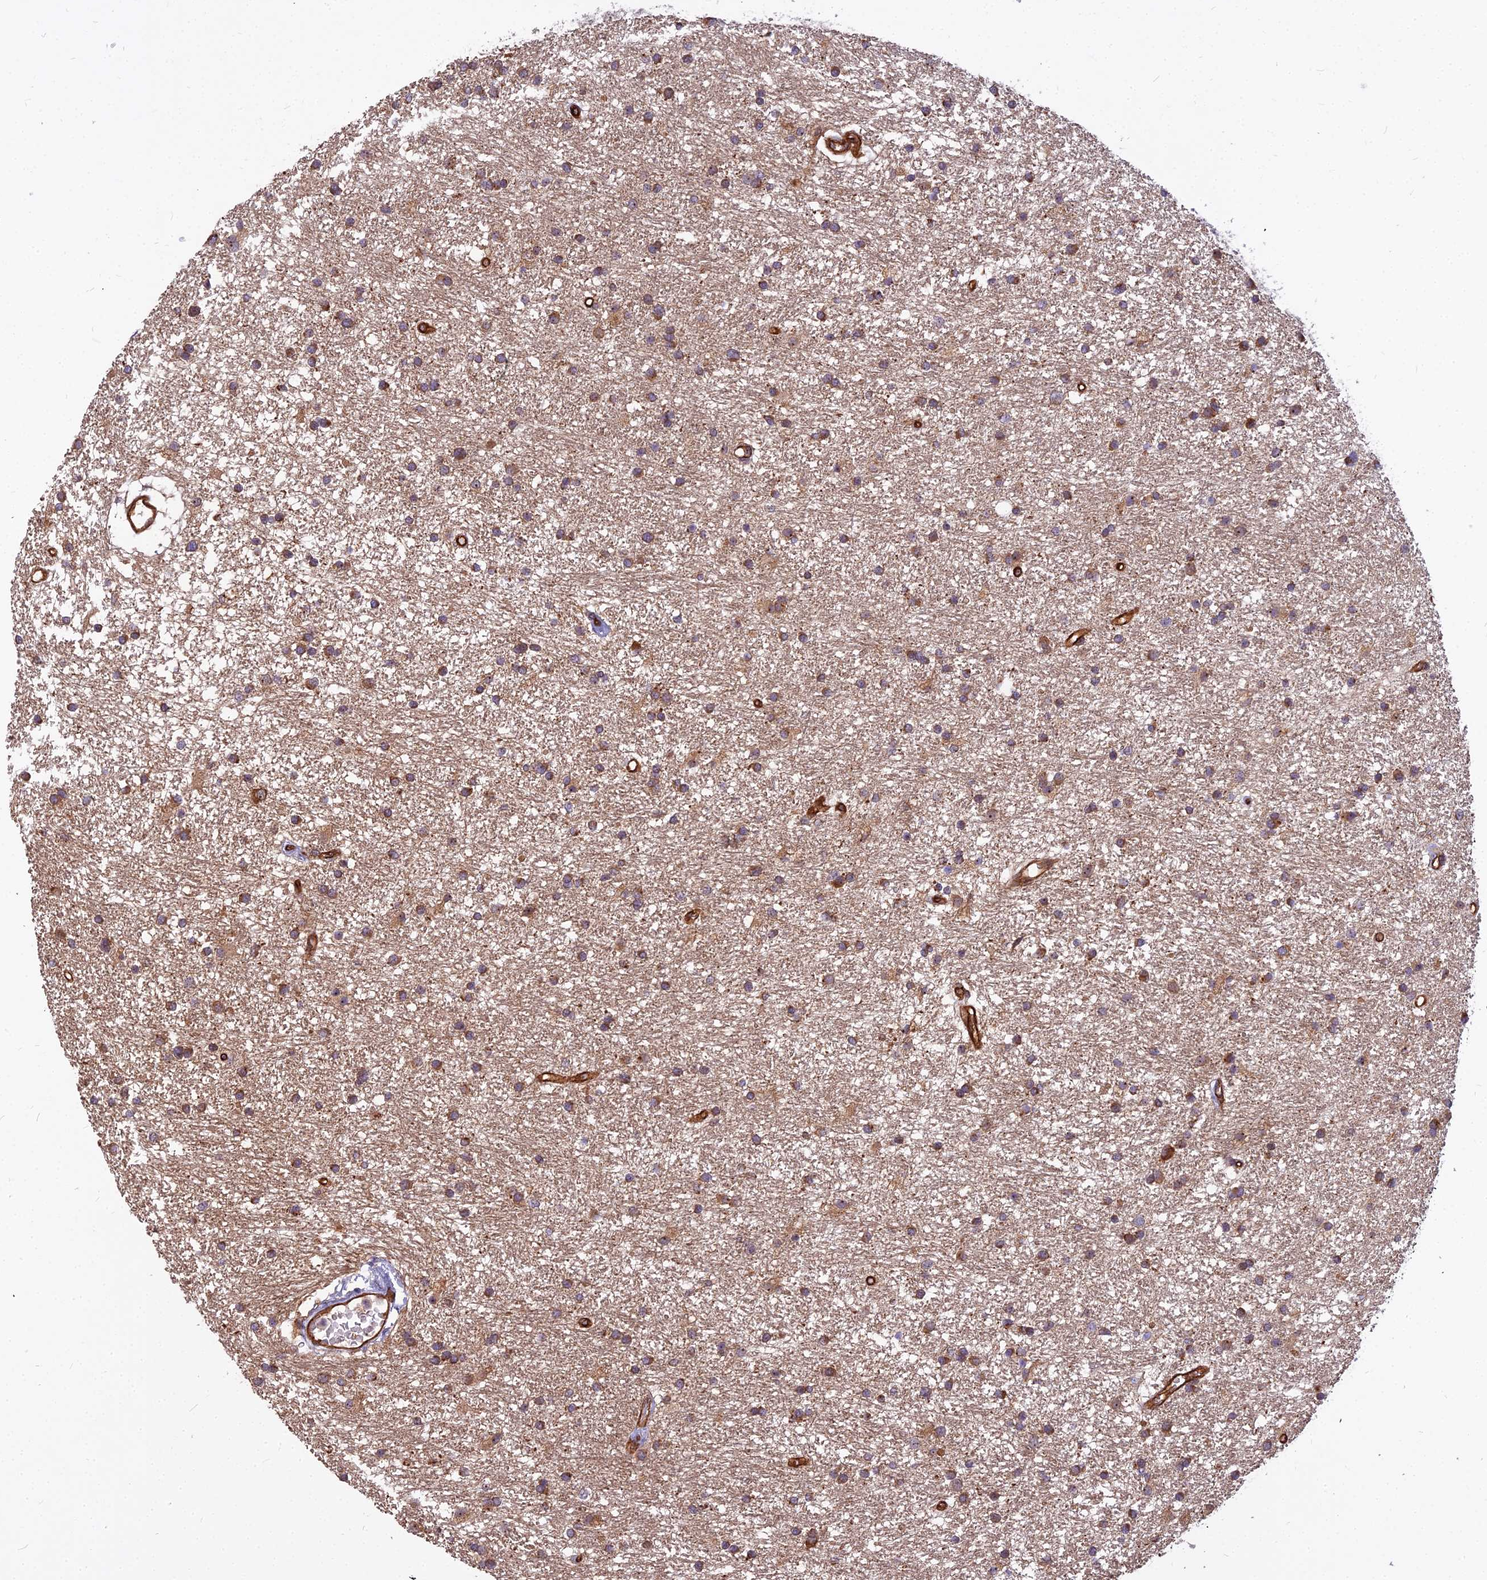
{"staining": {"intensity": "moderate", "quantity": ">75%", "location": "cytoplasmic/membranous"}, "tissue": "glioma", "cell_type": "Tumor cells", "image_type": "cancer", "snomed": [{"axis": "morphology", "description": "Glioma, malignant, High grade"}, {"axis": "topography", "description": "Brain"}], "caption": "A high-resolution histopathology image shows IHC staining of malignant glioma (high-grade), which displays moderate cytoplasmic/membranous staining in approximately >75% of tumor cells.", "gene": "TCEA3", "patient": {"sex": "male", "age": 77}}